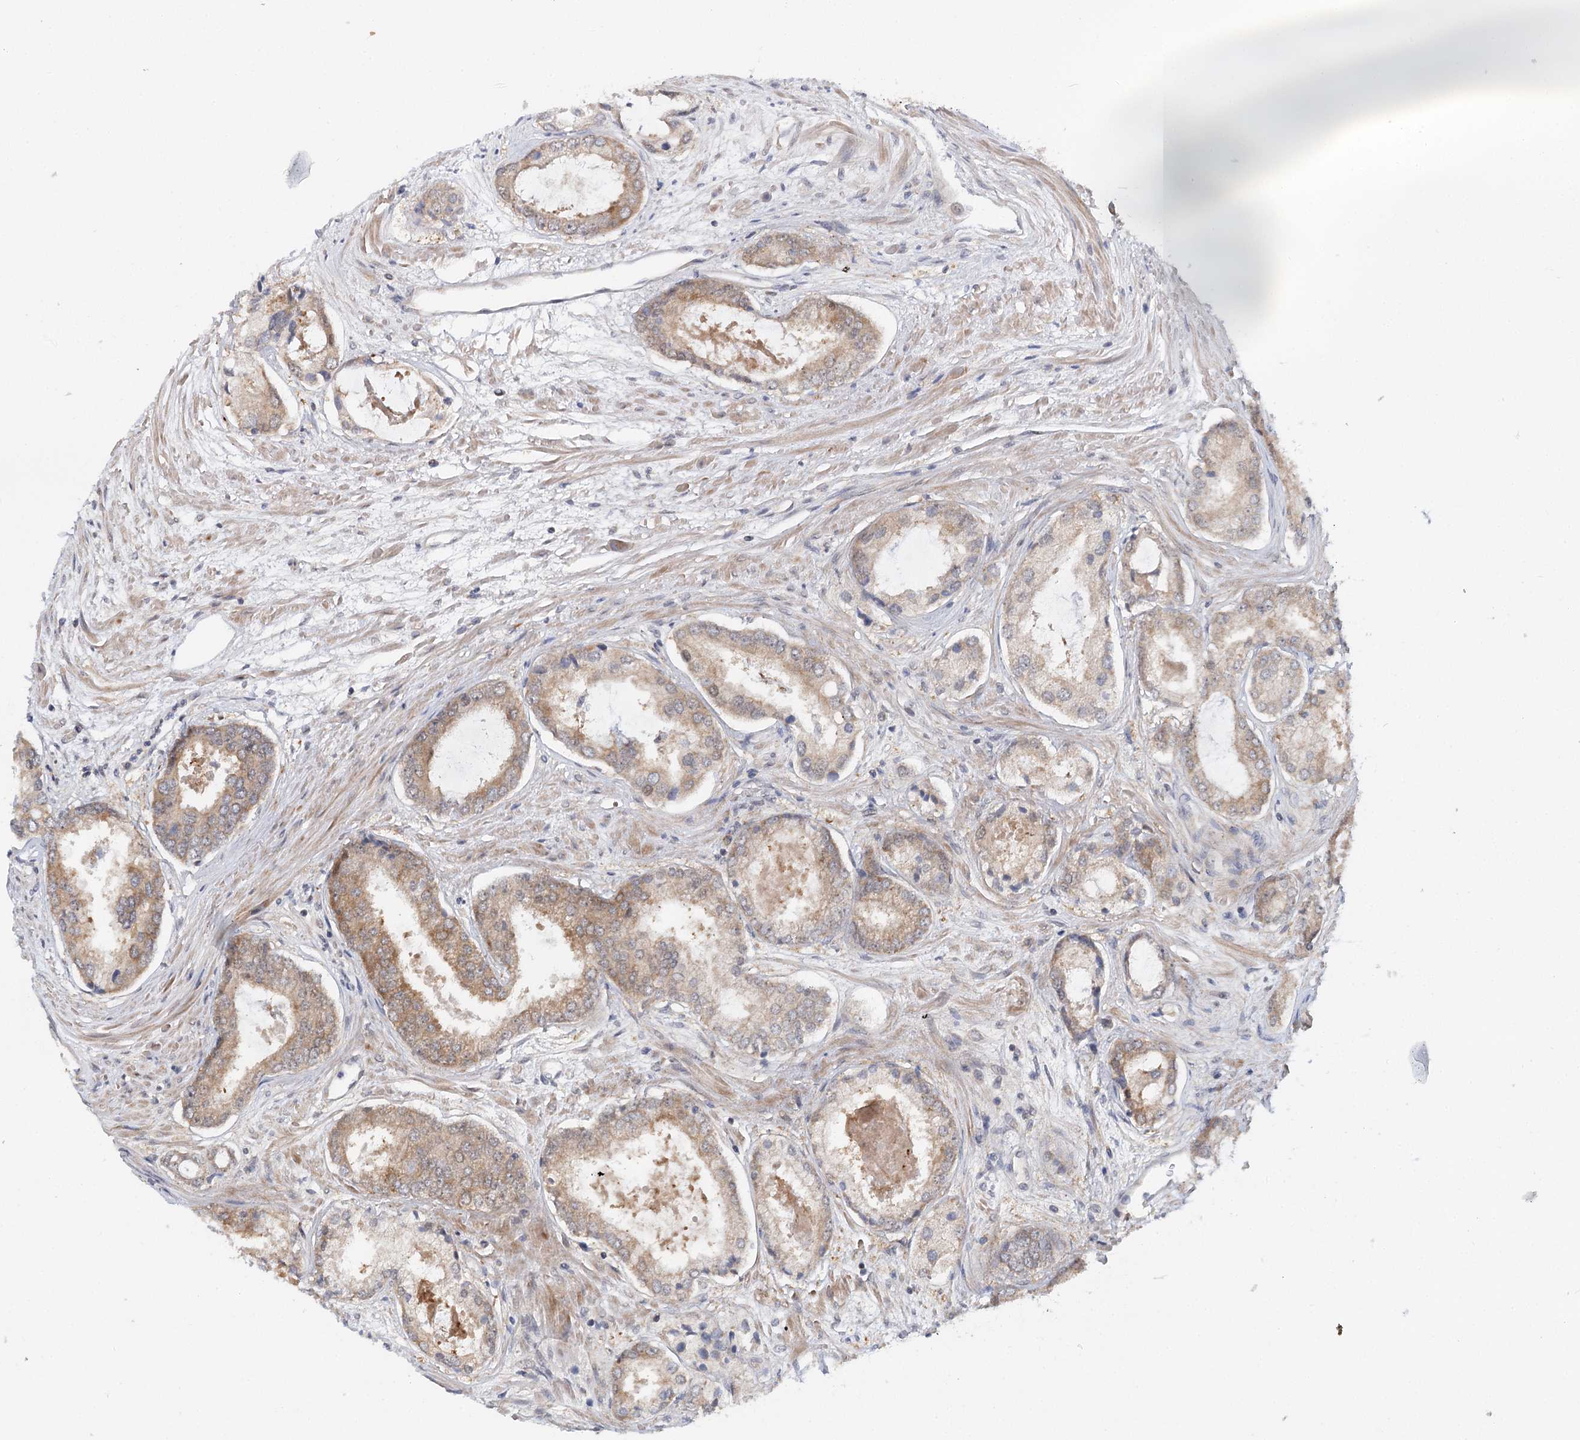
{"staining": {"intensity": "moderate", "quantity": "25%-75%", "location": "cytoplasmic/membranous"}, "tissue": "prostate cancer", "cell_type": "Tumor cells", "image_type": "cancer", "snomed": [{"axis": "morphology", "description": "Adenocarcinoma, Low grade"}, {"axis": "topography", "description": "Prostate"}], "caption": "Immunohistochemistry (IHC) (DAB (3,3'-diaminobenzidine)) staining of human prostate adenocarcinoma (low-grade) reveals moderate cytoplasmic/membranous protein expression in about 25%-75% of tumor cells.", "gene": "AP3B1", "patient": {"sex": "male", "age": 68}}